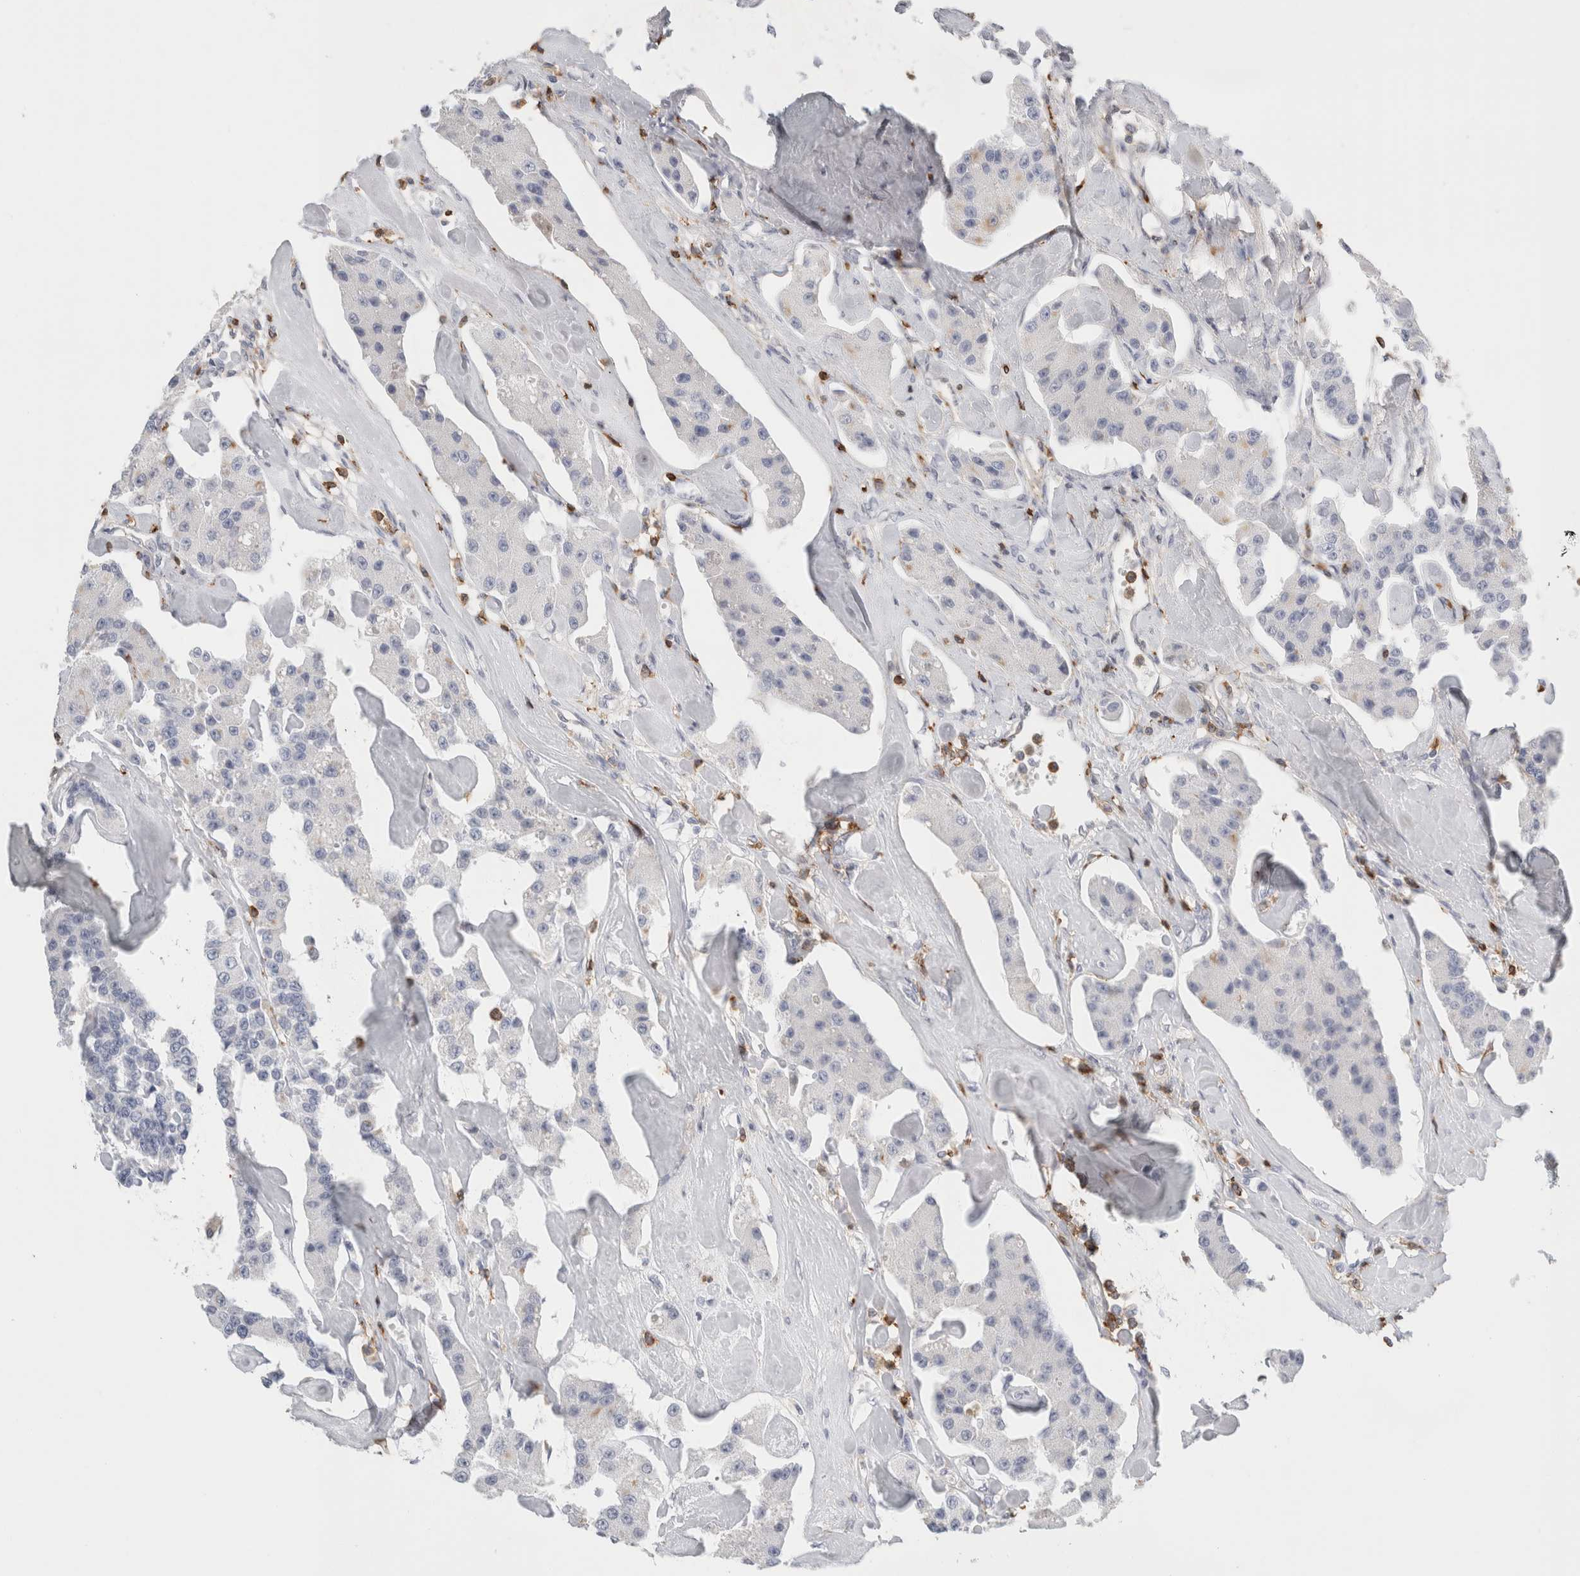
{"staining": {"intensity": "negative", "quantity": "none", "location": "none"}, "tissue": "carcinoid", "cell_type": "Tumor cells", "image_type": "cancer", "snomed": [{"axis": "morphology", "description": "Carcinoid, malignant, NOS"}, {"axis": "topography", "description": "Pancreas"}], "caption": "Immunohistochemical staining of human malignant carcinoid reveals no significant positivity in tumor cells.", "gene": "P2RY2", "patient": {"sex": "male", "age": 41}}